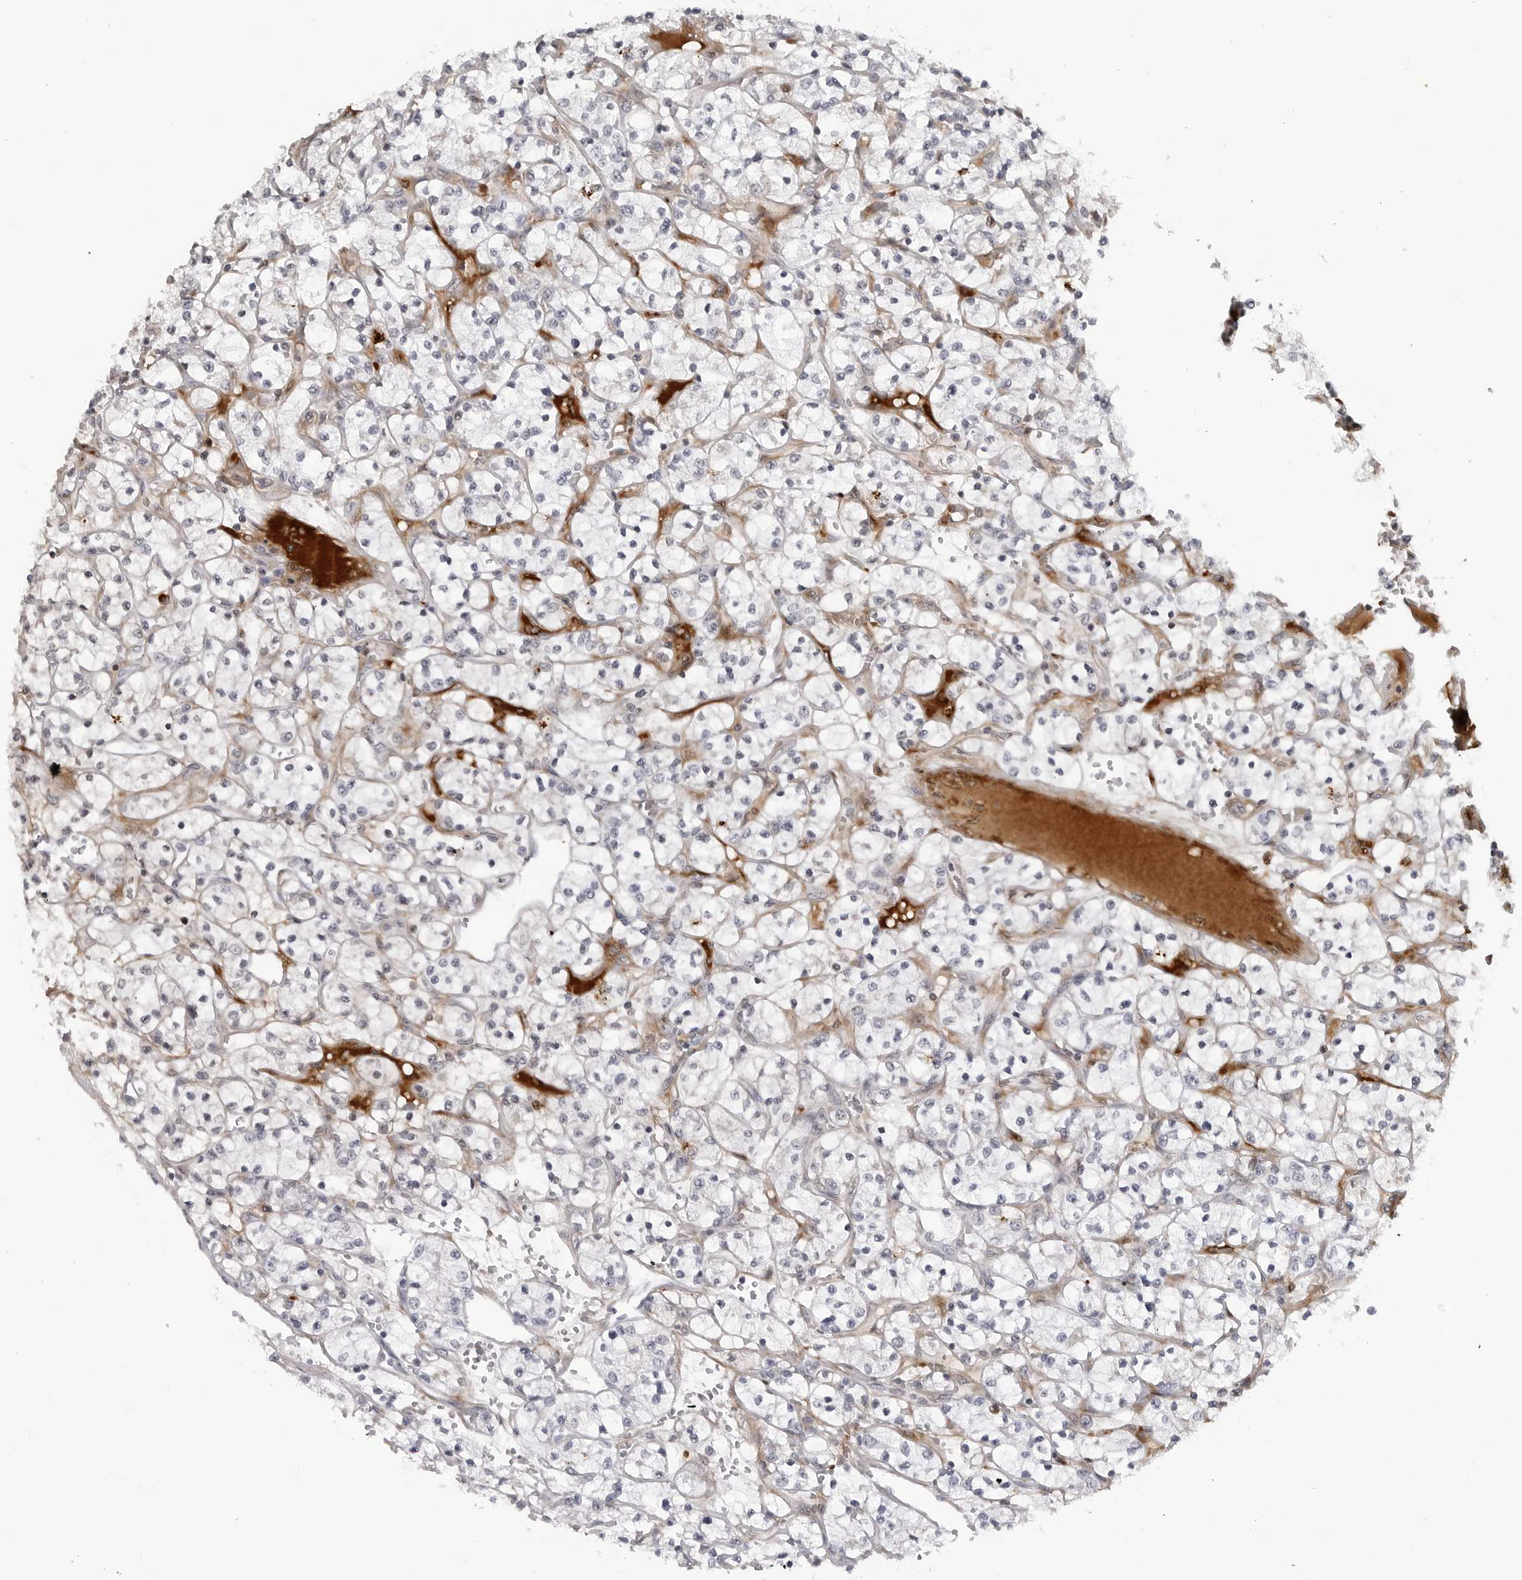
{"staining": {"intensity": "negative", "quantity": "none", "location": "none"}, "tissue": "renal cancer", "cell_type": "Tumor cells", "image_type": "cancer", "snomed": [{"axis": "morphology", "description": "Adenocarcinoma, NOS"}, {"axis": "topography", "description": "Kidney"}], "caption": "There is no significant expression in tumor cells of renal adenocarcinoma.", "gene": "CXCR5", "patient": {"sex": "female", "age": 69}}